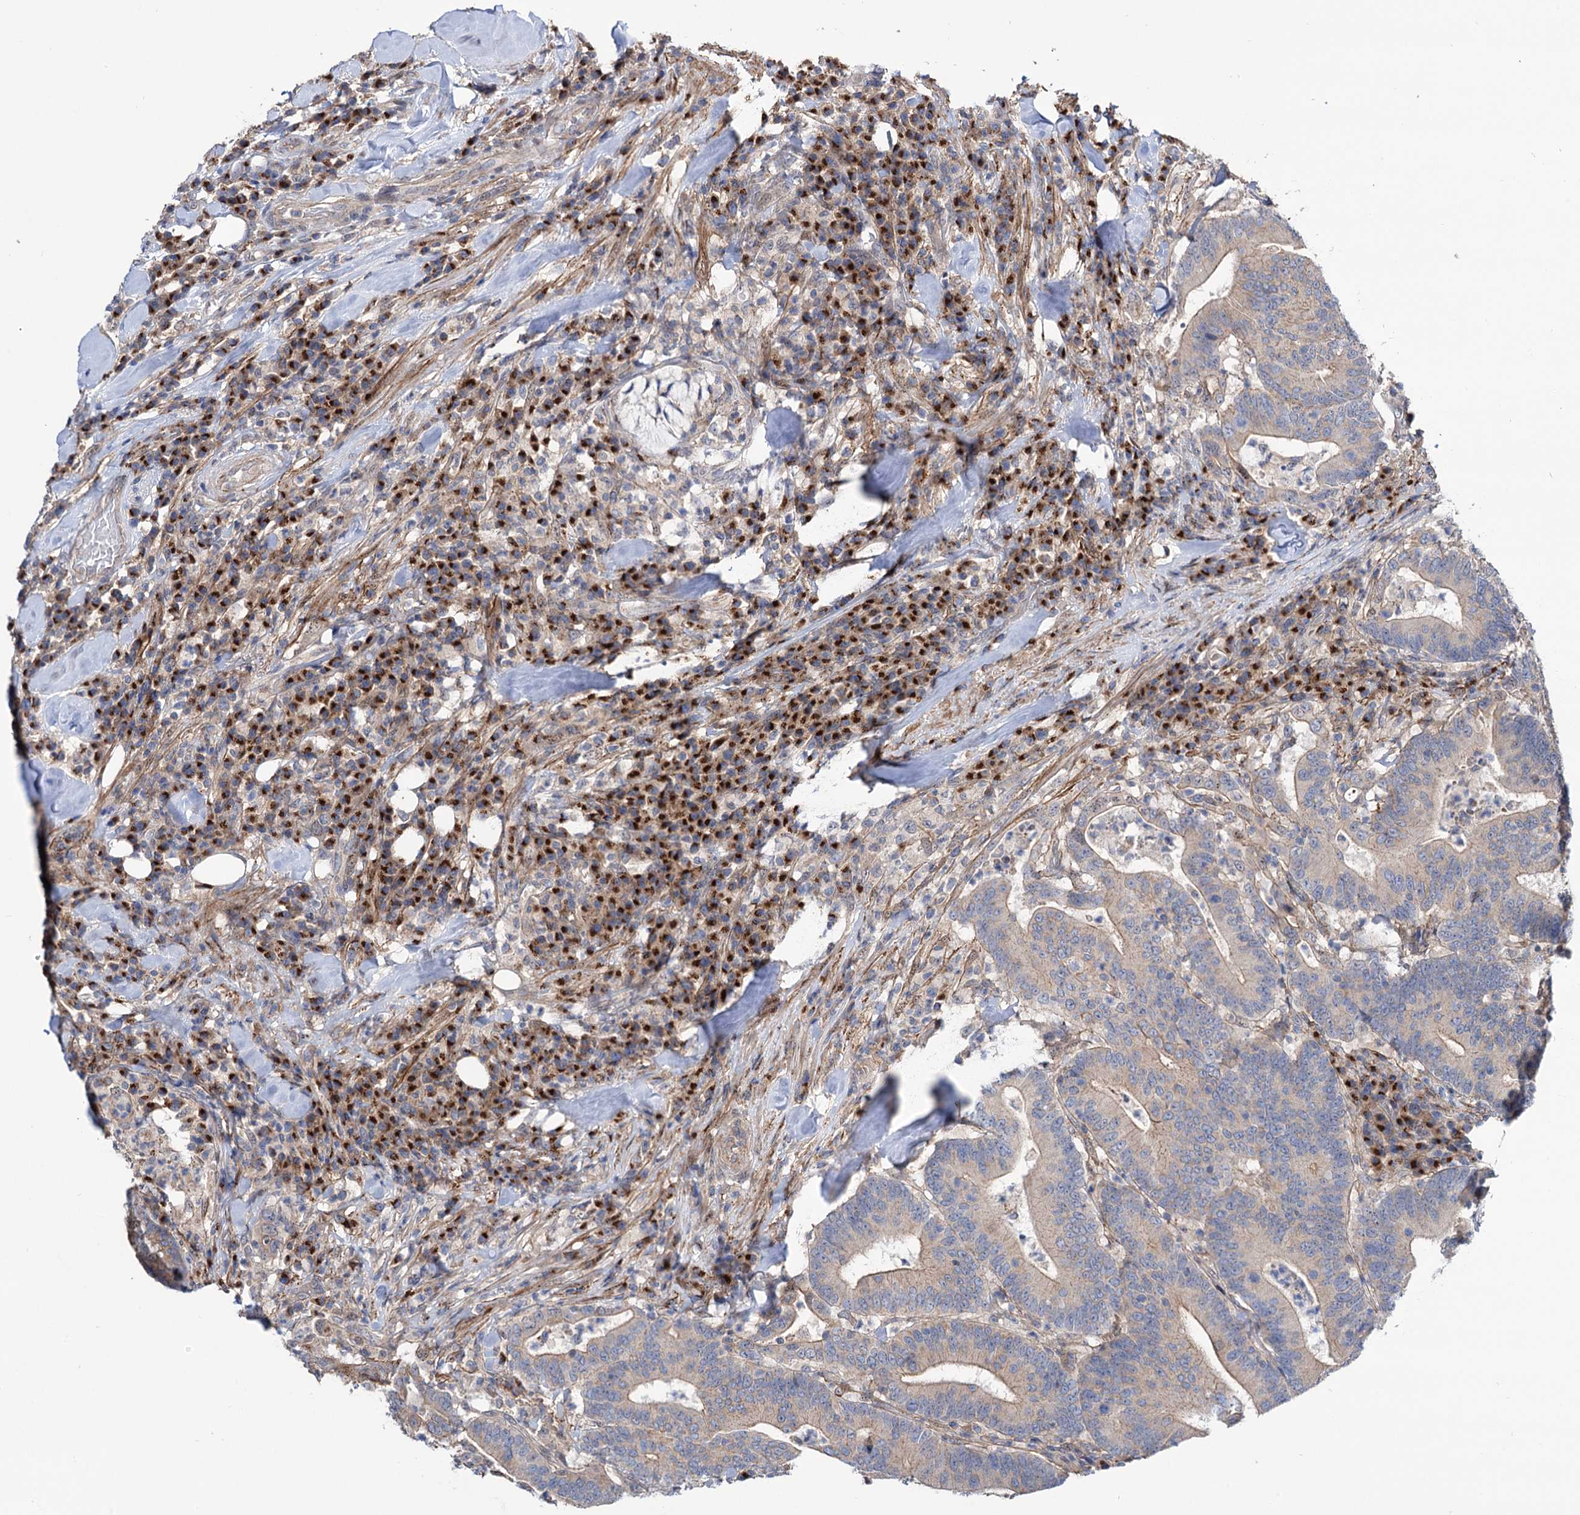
{"staining": {"intensity": "weak", "quantity": "<25%", "location": "cytoplasmic/membranous"}, "tissue": "colorectal cancer", "cell_type": "Tumor cells", "image_type": "cancer", "snomed": [{"axis": "morphology", "description": "Adenocarcinoma, NOS"}, {"axis": "topography", "description": "Colon"}], "caption": "IHC photomicrograph of human colorectal cancer (adenocarcinoma) stained for a protein (brown), which demonstrates no staining in tumor cells.", "gene": "SEC24A", "patient": {"sex": "female", "age": 66}}